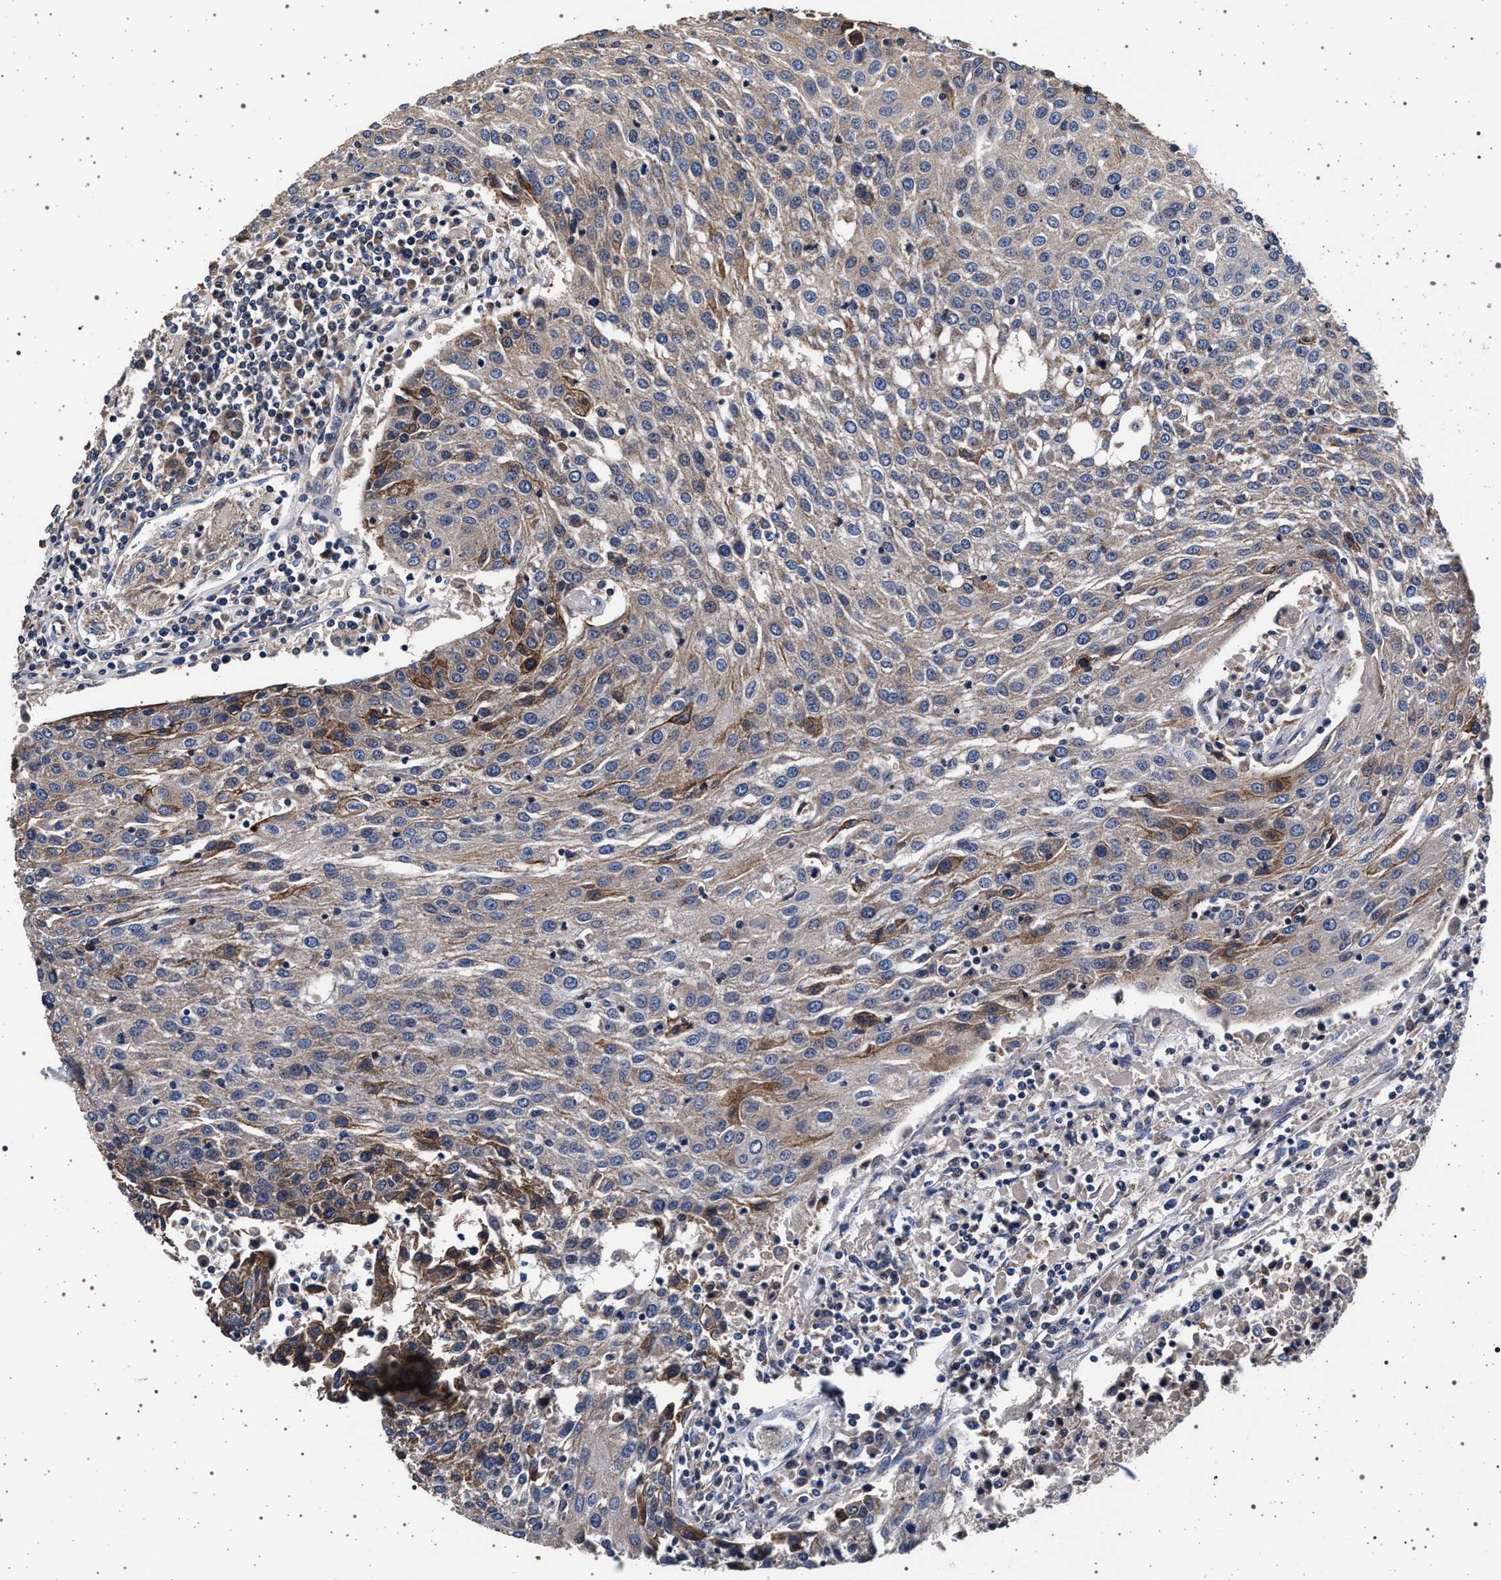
{"staining": {"intensity": "weak", "quantity": "<25%", "location": "cytoplasmic/membranous"}, "tissue": "urothelial cancer", "cell_type": "Tumor cells", "image_type": "cancer", "snomed": [{"axis": "morphology", "description": "Urothelial carcinoma, High grade"}, {"axis": "topography", "description": "Urinary bladder"}], "caption": "DAB immunohistochemical staining of urothelial cancer demonstrates no significant staining in tumor cells.", "gene": "MAP3K2", "patient": {"sex": "female", "age": 85}}